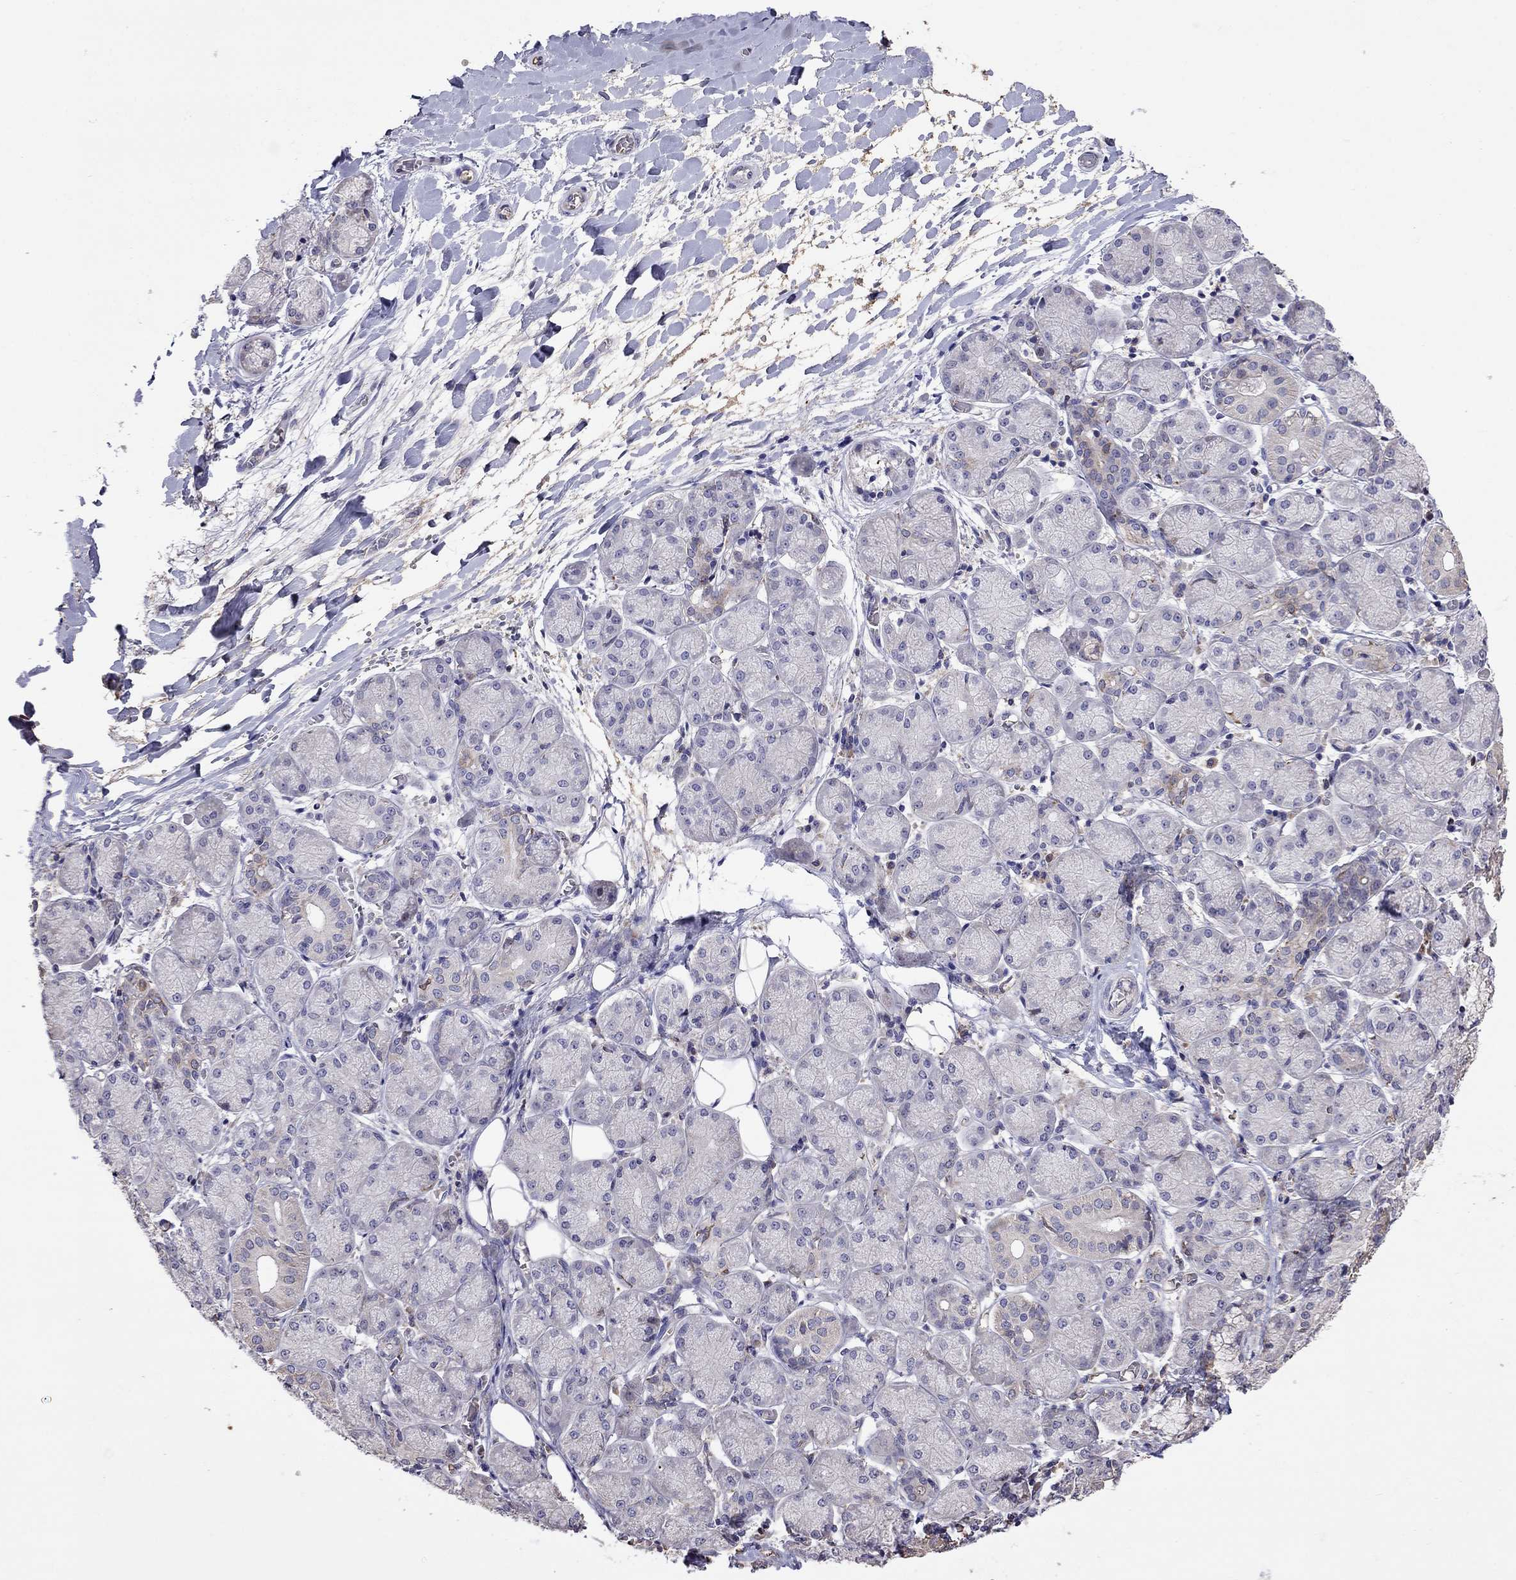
{"staining": {"intensity": "weak", "quantity": "<25%", "location": "cytoplasmic/membranous"}, "tissue": "salivary gland", "cell_type": "Glandular cells", "image_type": "normal", "snomed": [{"axis": "morphology", "description": "Normal tissue, NOS"}, {"axis": "topography", "description": "Salivary gland"}, {"axis": "topography", "description": "Peripheral nerve tissue"}], "caption": "DAB immunohistochemical staining of normal human salivary gland demonstrates no significant expression in glandular cells. (DAB immunohistochemistry with hematoxylin counter stain).", "gene": "ADAM28", "patient": {"sex": "female", "age": 24}}